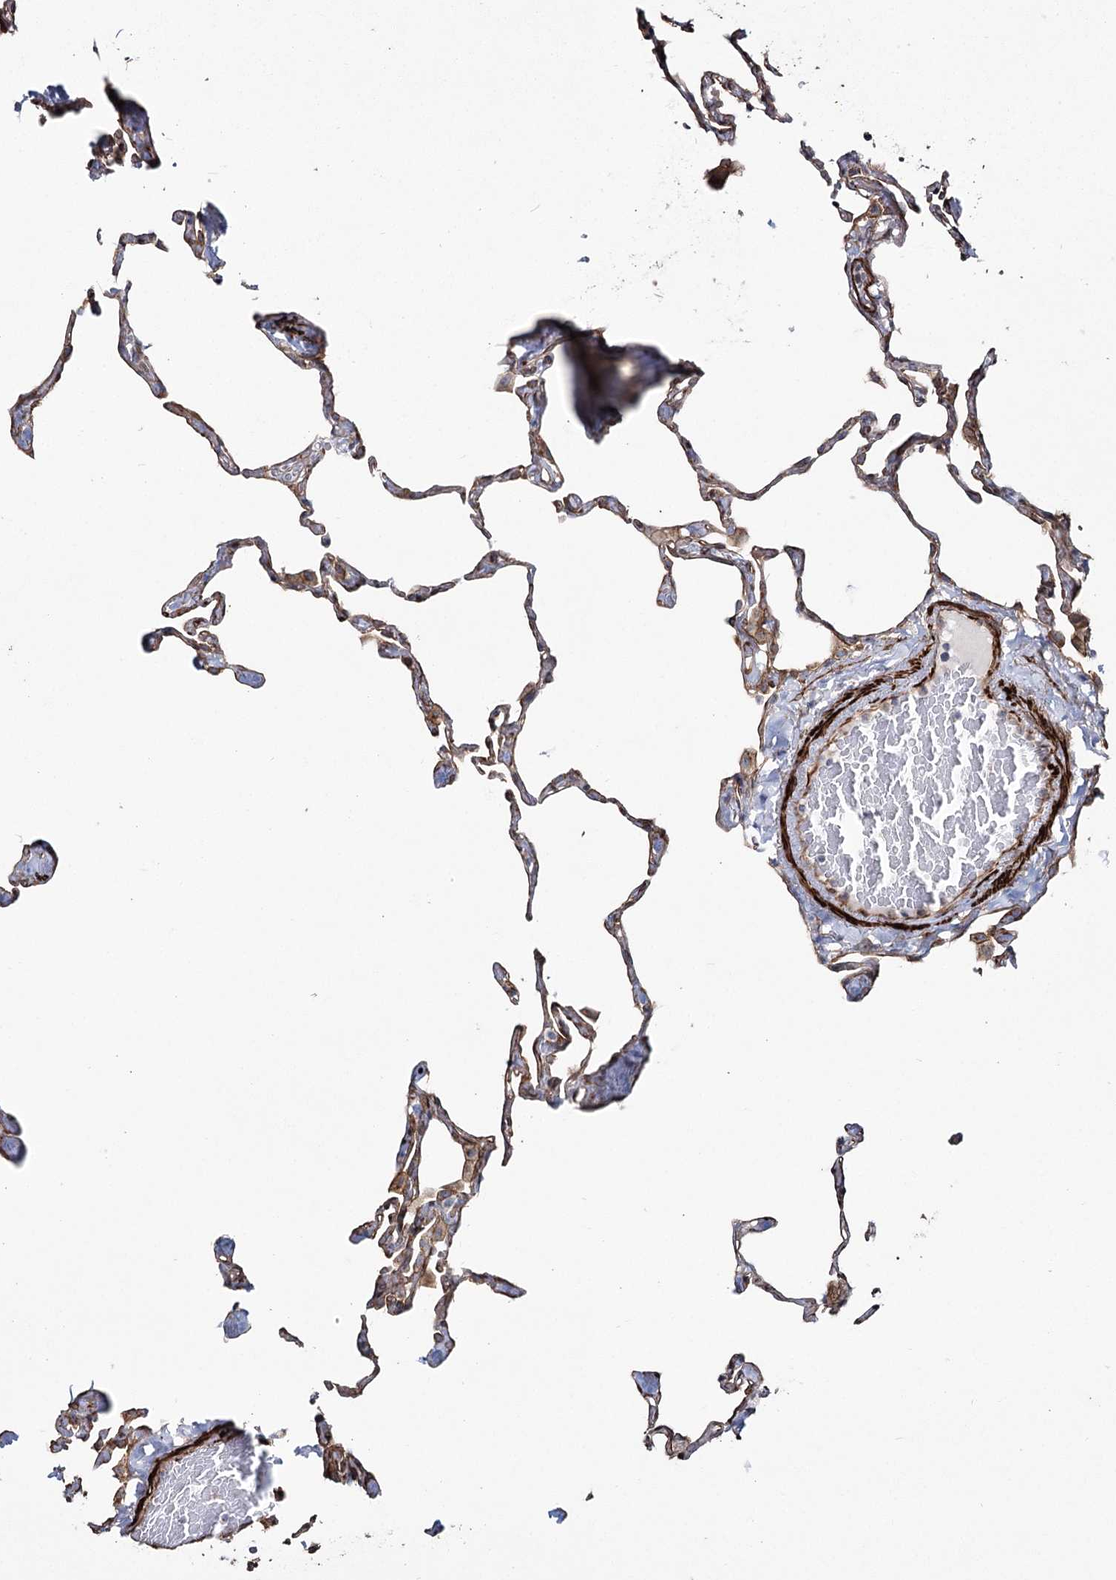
{"staining": {"intensity": "weak", "quantity": "<25%", "location": "cytoplasmic/membranous"}, "tissue": "lung", "cell_type": "Alveolar cells", "image_type": "normal", "snomed": [{"axis": "morphology", "description": "Normal tissue, NOS"}, {"axis": "topography", "description": "Lung"}], "caption": "High power microscopy photomicrograph of an immunohistochemistry (IHC) photomicrograph of unremarkable lung, revealing no significant staining in alveolar cells. (DAB (3,3'-diaminobenzidine) immunohistochemistry (IHC) with hematoxylin counter stain).", "gene": "SUMF1", "patient": {"sex": "male", "age": 65}}